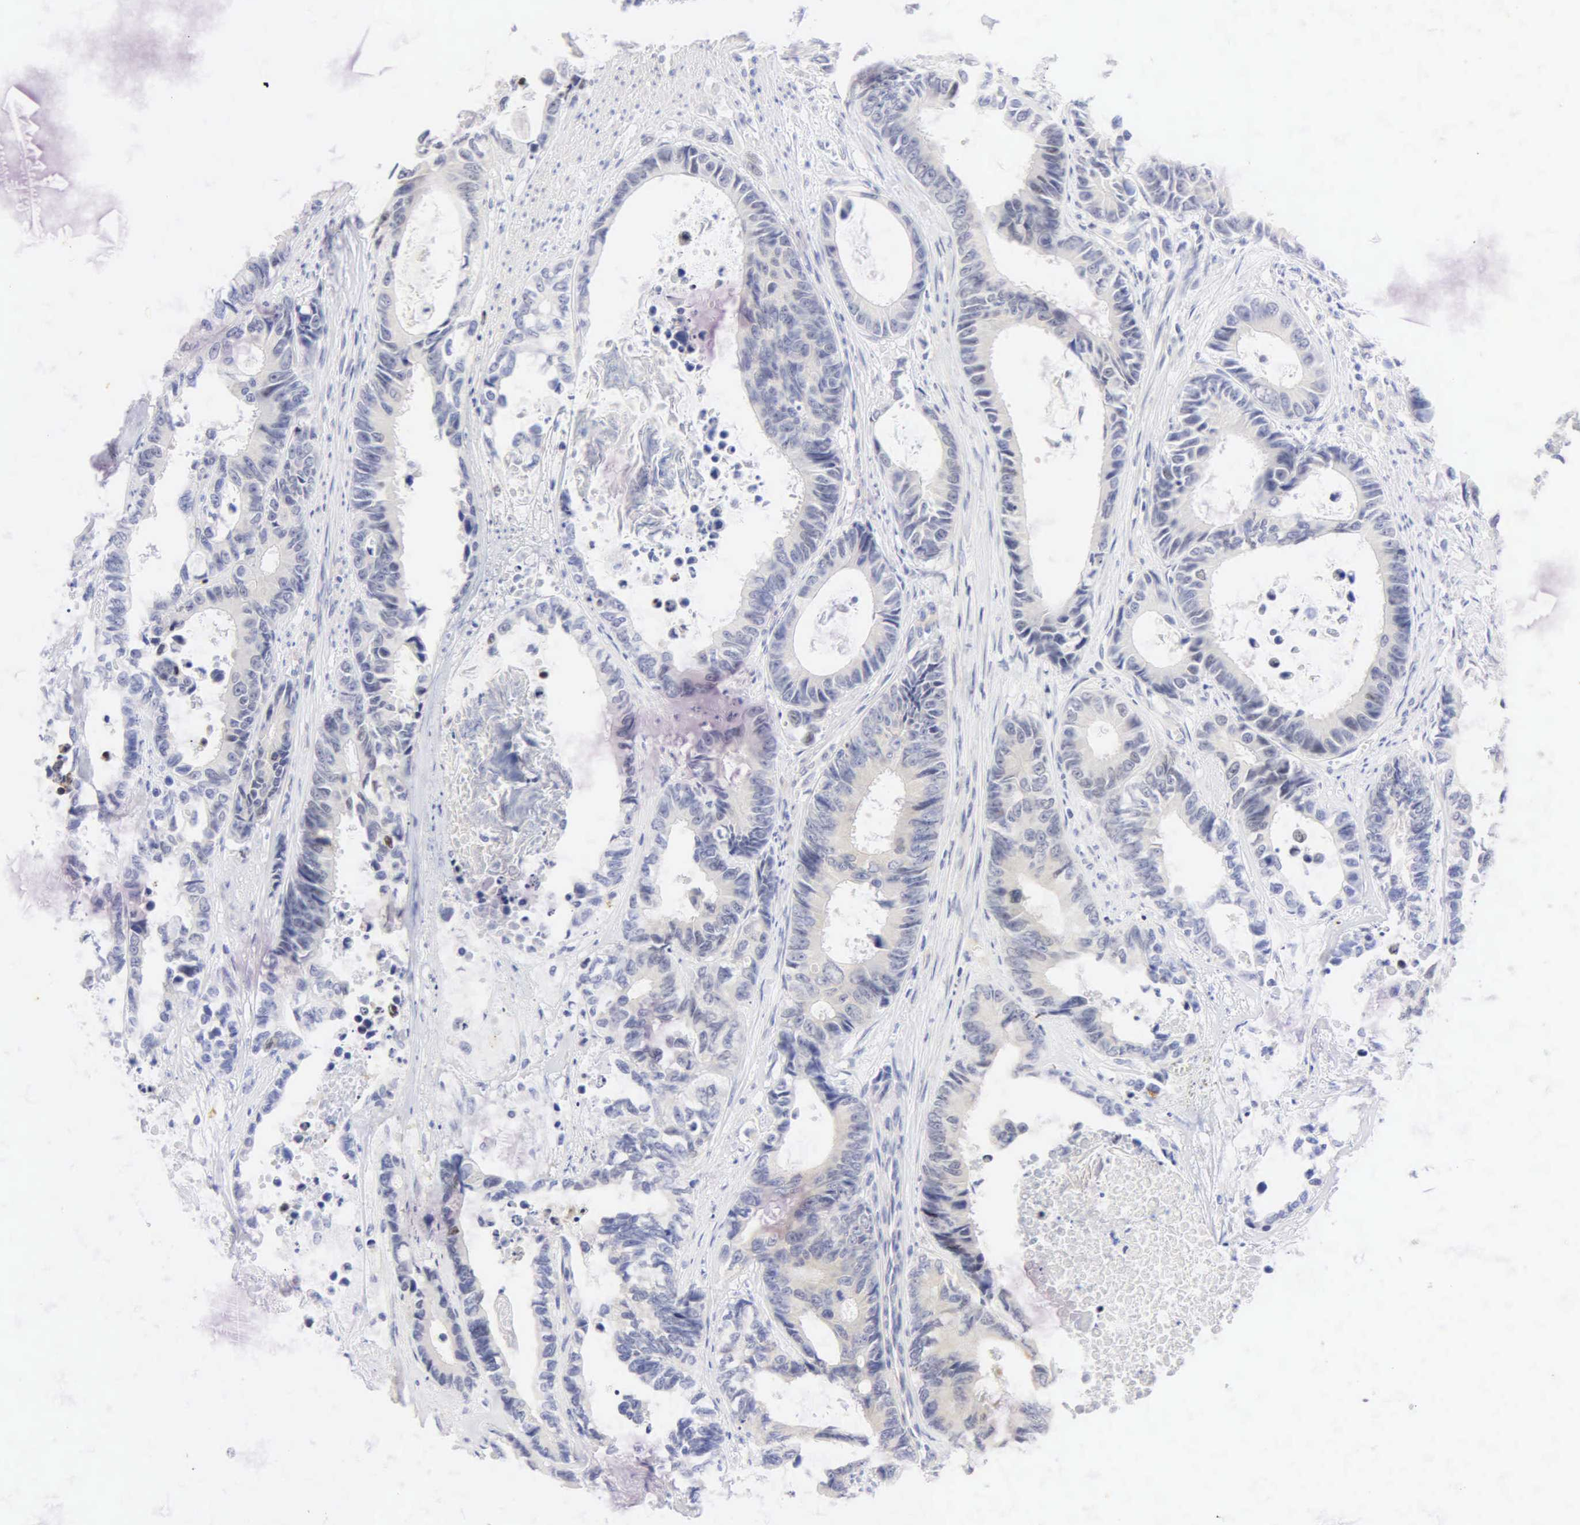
{"staining": {"intensity": "negative", "quantity": "none", "location": "none"}, "tissue": "colorectal cancer", "cell_type": "Tumor cells", "image_type": "cancer", "snomed": [{"axis": "morphology", "description": "Adenocarcinoma, NOS"}, {"axis": "topography", "description": "Rectum"}], "caption": "The immunohistochemistry (IHC) image has no significant positivity in tumor cells of colorectal cancer tissue. Nuclei are stained in blue.", "gene": "PGR", "patient": {"sex": "female", "age": 98}}